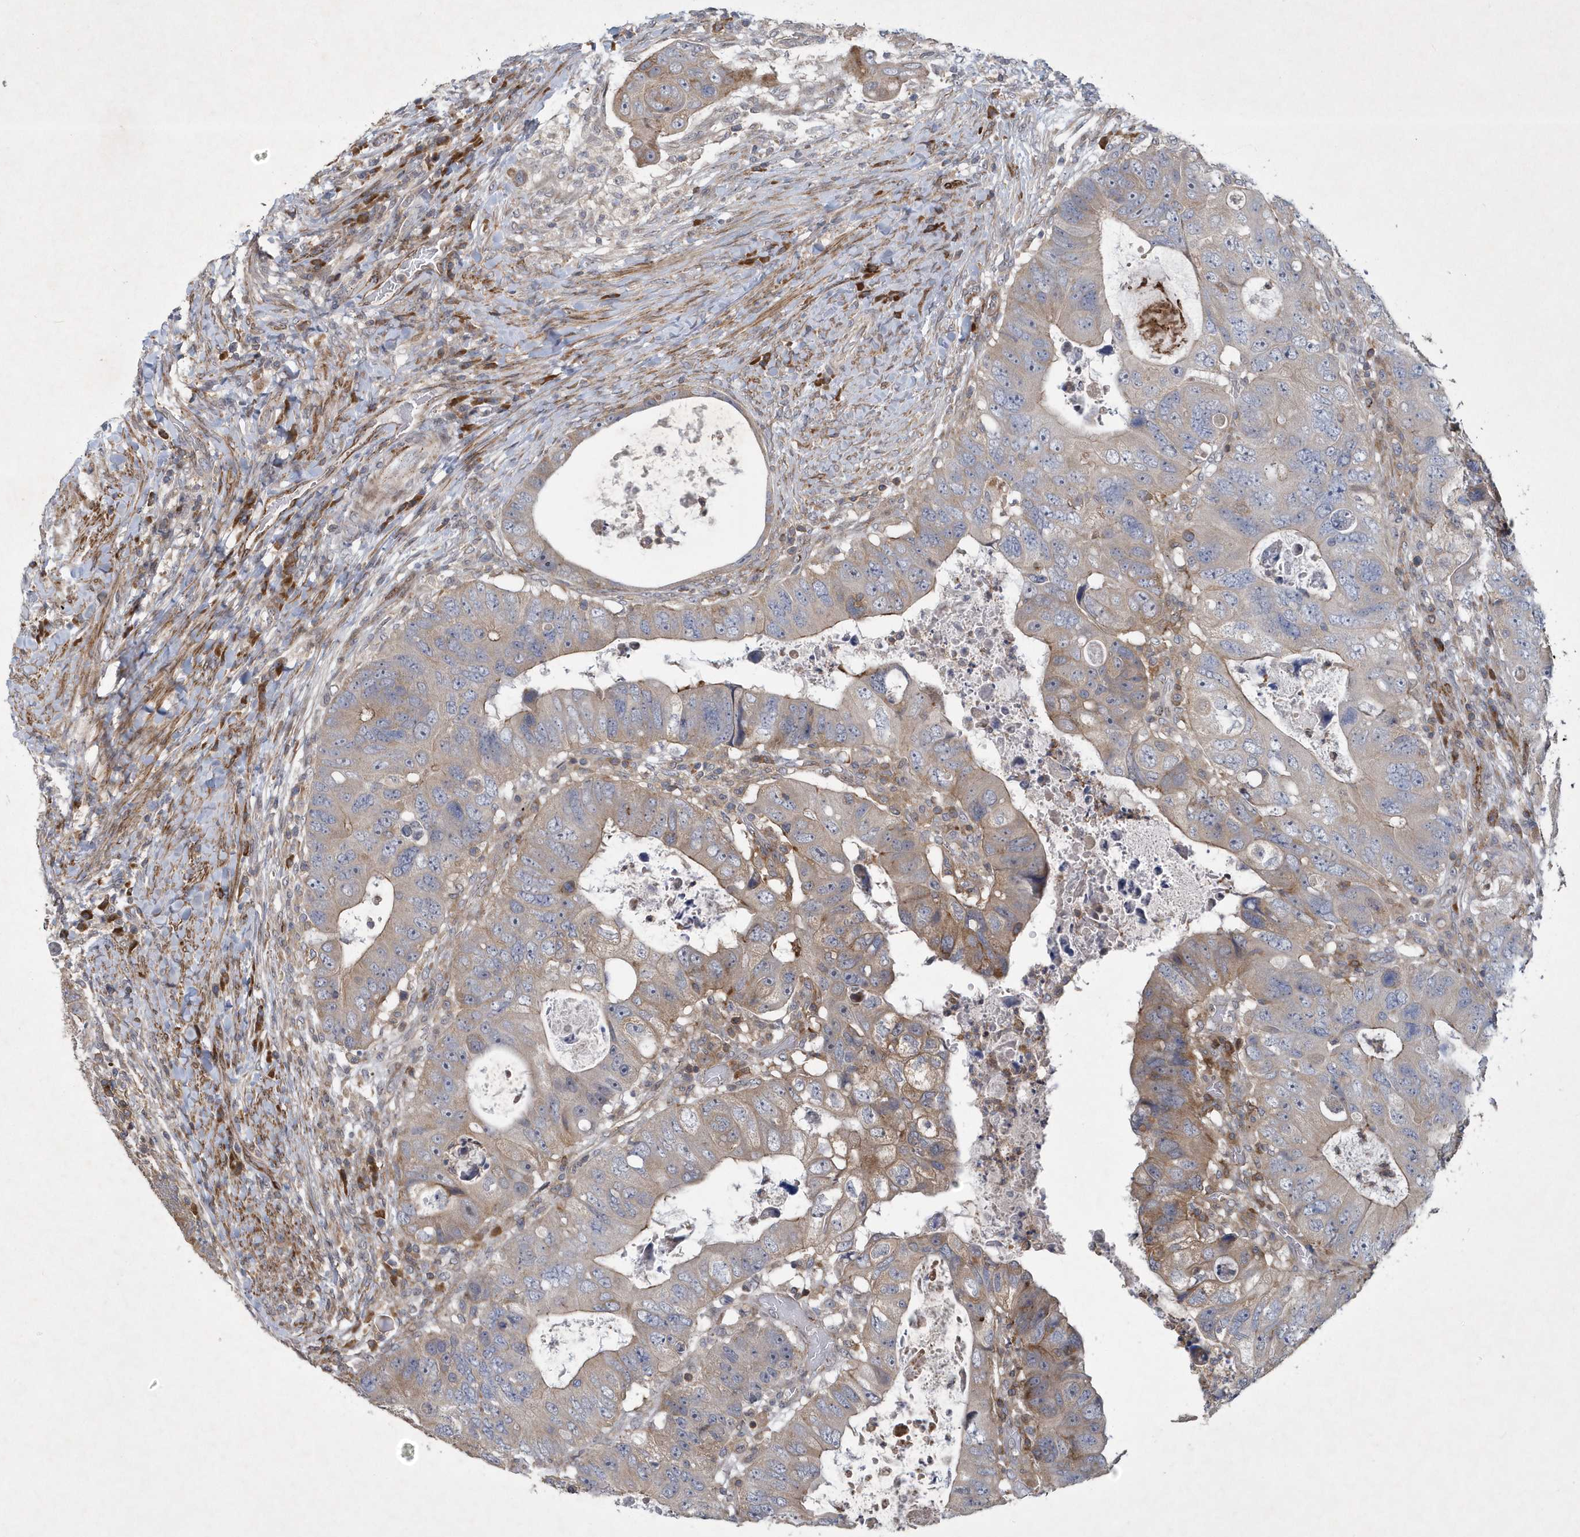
{"staining": {"intensity": "moderate", "quantity": "<25%", "location": "cytoplasmic/membranous"}, "tissue": "colorectal cancer", "cell_type": "Tumor cells", "image_type": "cancer", "snomed": [{"axis": "morphology", "description": "Adenocarcinoma, NOS"}, {"axis": "topography", "description": "Rectum"}], "caption": "A histopathology image of human colorectal adenocarcinoma stained for a protein exhibits moderate cytoplasmic/membranous brown staining in tumor cells. (Brightfield microscopy of DAB IHC at high magnification).", "gene": "N4BP2", "patient": {"sex": "male", "age": 59}}